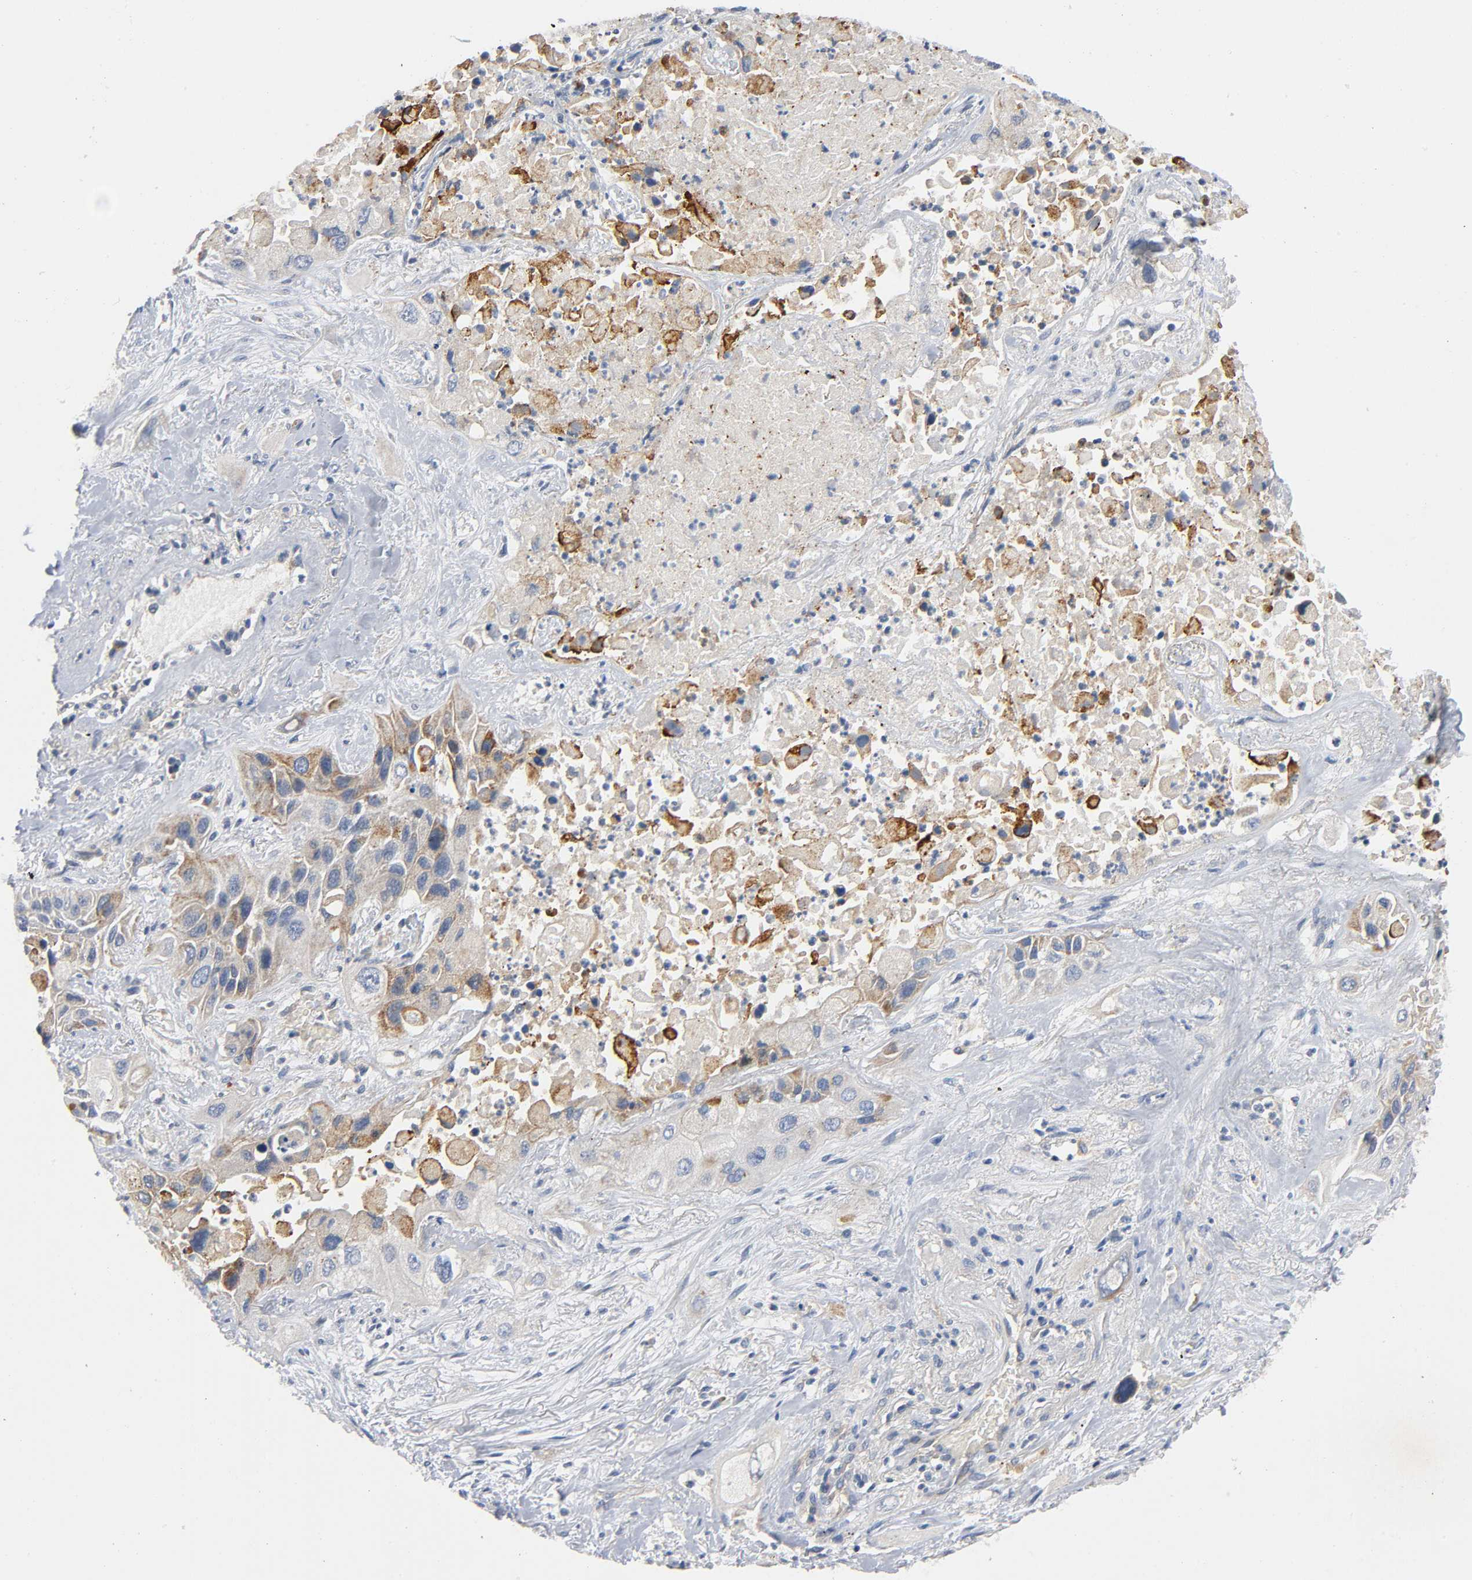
{"staining": {"intensity": "moderate", "quantity": ">75%", "location": "cytoplasmic/membranous"}, "tissue": "lung cancer", "cell_type": "Tumor cells", "image_type": "cancer", "snomed": [{"axis": "morphology", "description": "Squamous cell carcinoma, NOS"}, {"axis": "topography", "description": "Lung"}], "caption": "The histopathology image reveals a brown stain indicating the presence of a protein in the cytoplasmic/membranous of tumor cells in lung cancer.", "gene": "HDAC6", "patient": {"sex": "female", "age": 76}}